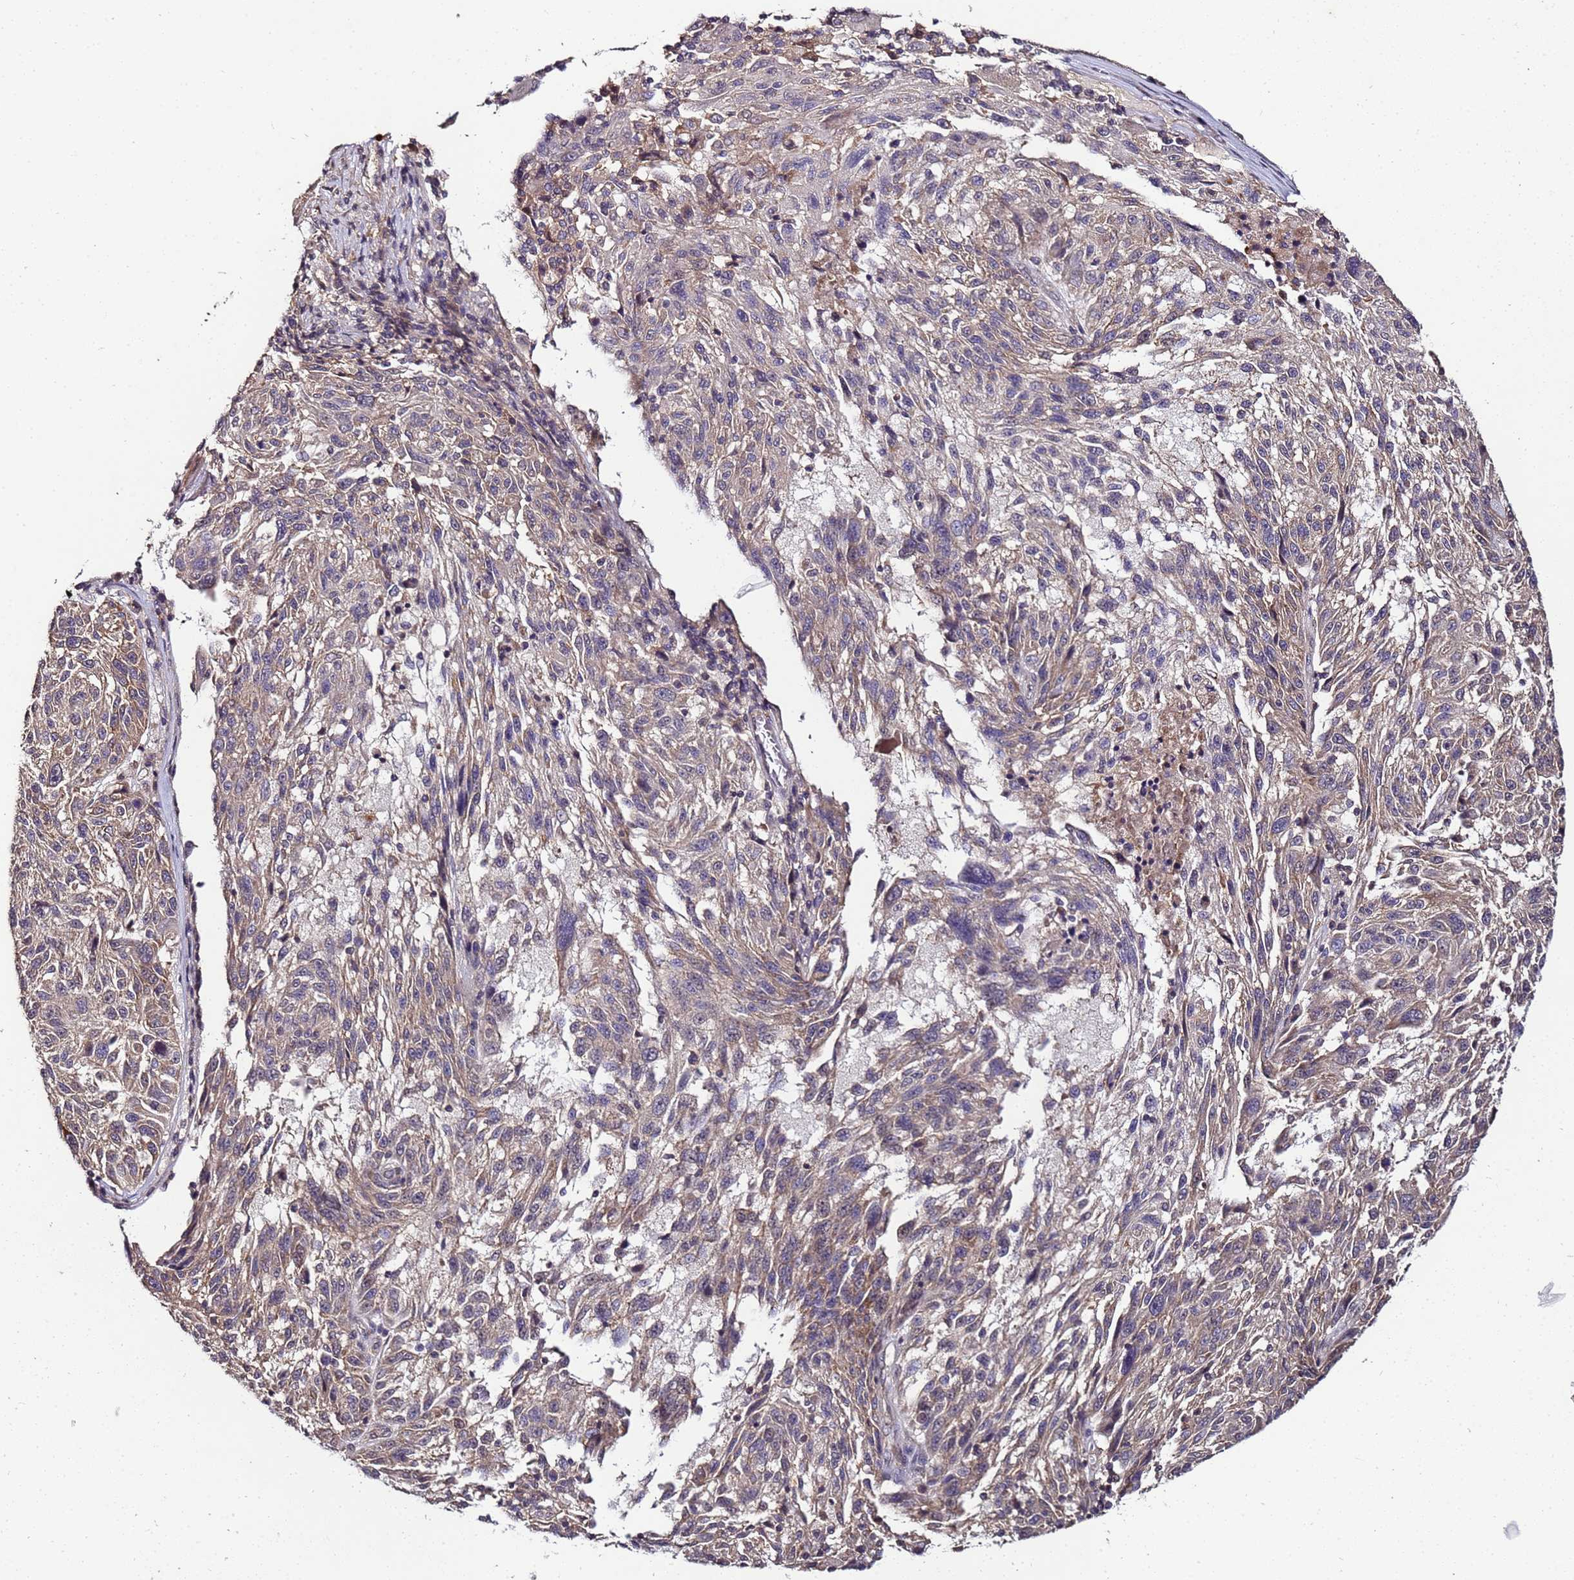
{"staining": {"intensity": "weak", "quantity": "25%-75%", "location": "cytoplasmic/membranous"}, "tissue": "melanoma", "cell_type": "Tumor cells", "image_type": "cancer", "snomed": [{"axis": "morphology", "description": "Malignant melanoma, NOS"}, {"axis": "topography", "description": "Skin"}], "caption": "This photomicrograph exhibits immunohistochemistry staining of malignant melanoma, with low weak cytoplasmic/membranous positivity in approximately 25%-75% of tumor cells.", "gene": "ANKRD17", "patient": {"sex": "male", "age": 53}}